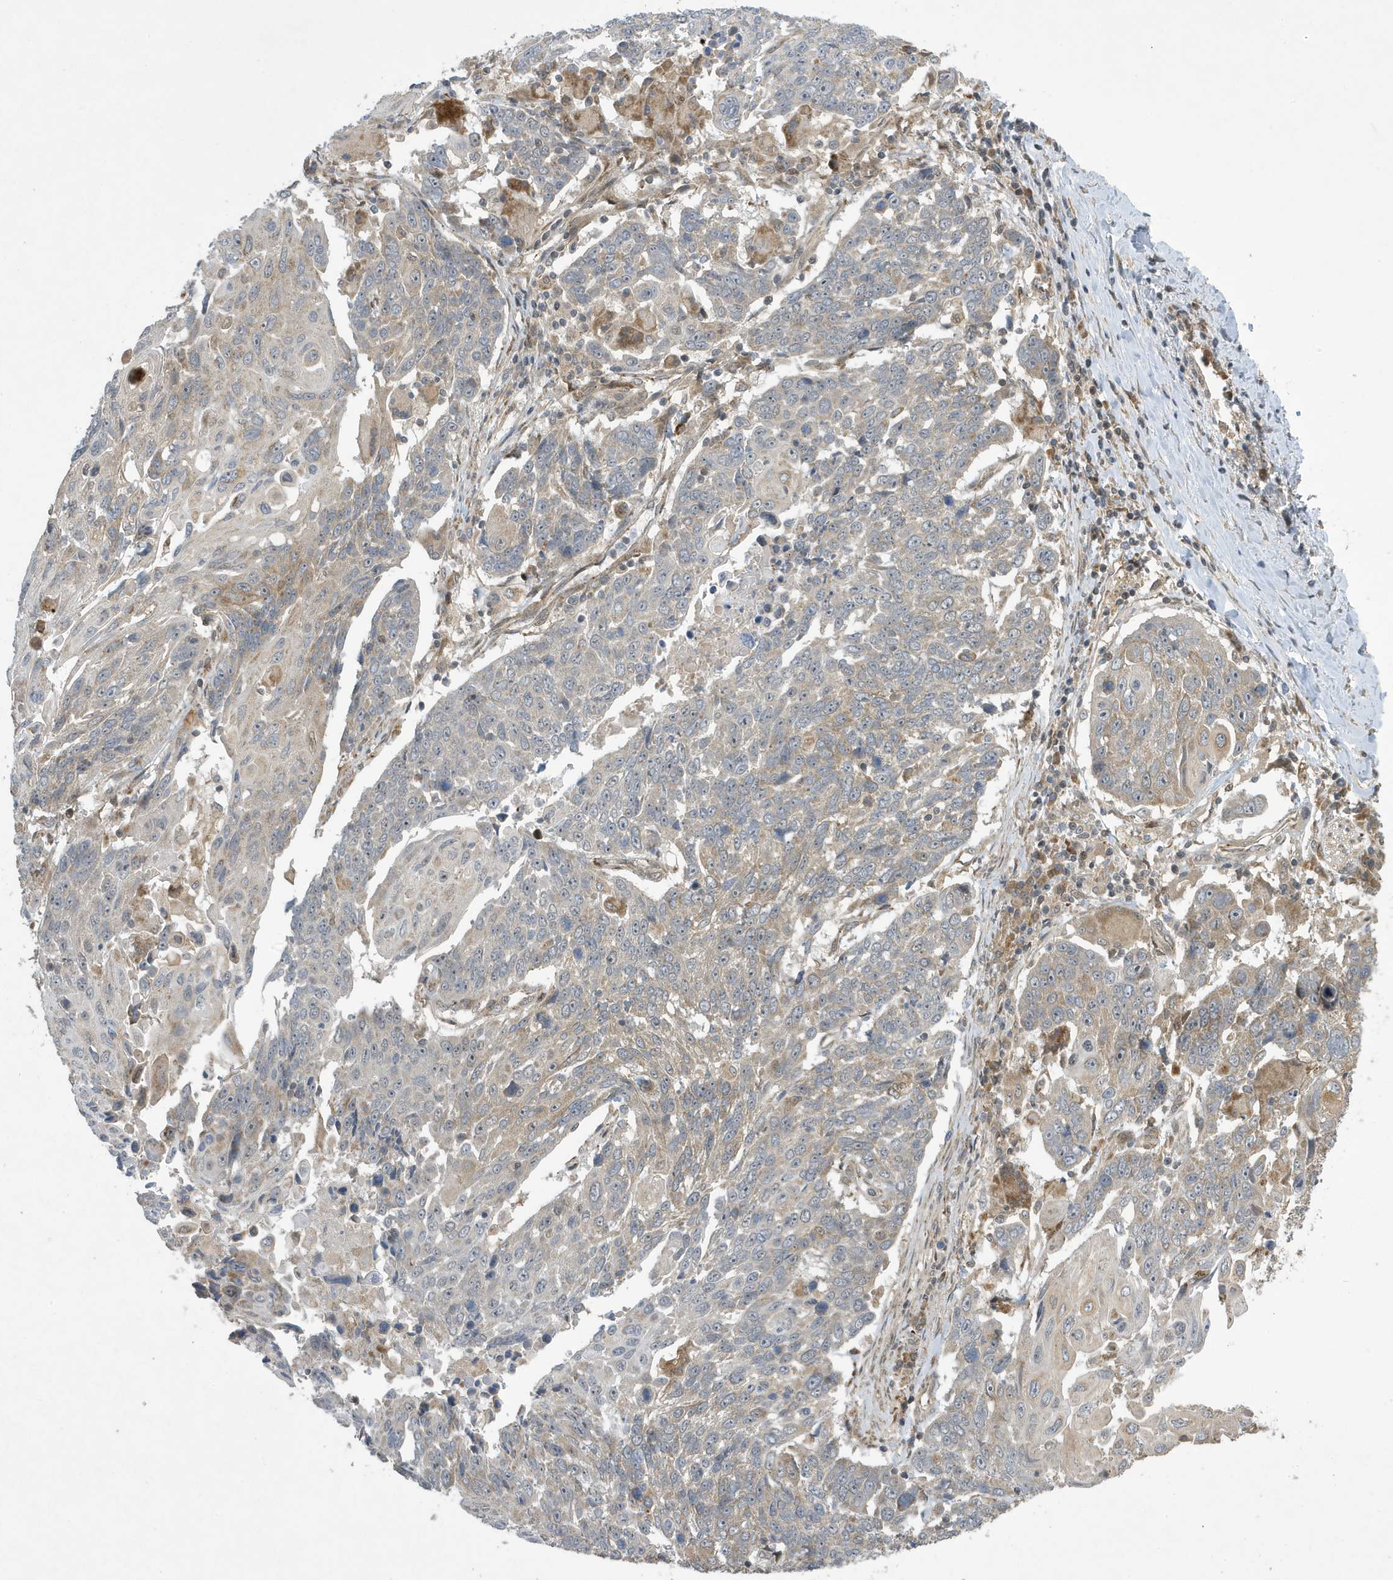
{"staining": {"intensity": "weak", "quantity": "<25%", "location": "cytoplasmic/membranous"}, "tissue": "lung cancer", "cell_type": "Tumor cells", "image_type": "cancer", "snomed": [{"axis": "morphology", "description": "Squamous cell carcinoma, NOS"}, {"axis": "topography", "description": "Lung"}], "caption": "Immunohistochemical staining of lung squamous cell carcinoma demonstrates no significant expression in tumor cells.", "gene": "NCOA7", "patient": {"sex": "male", "age": 66}}